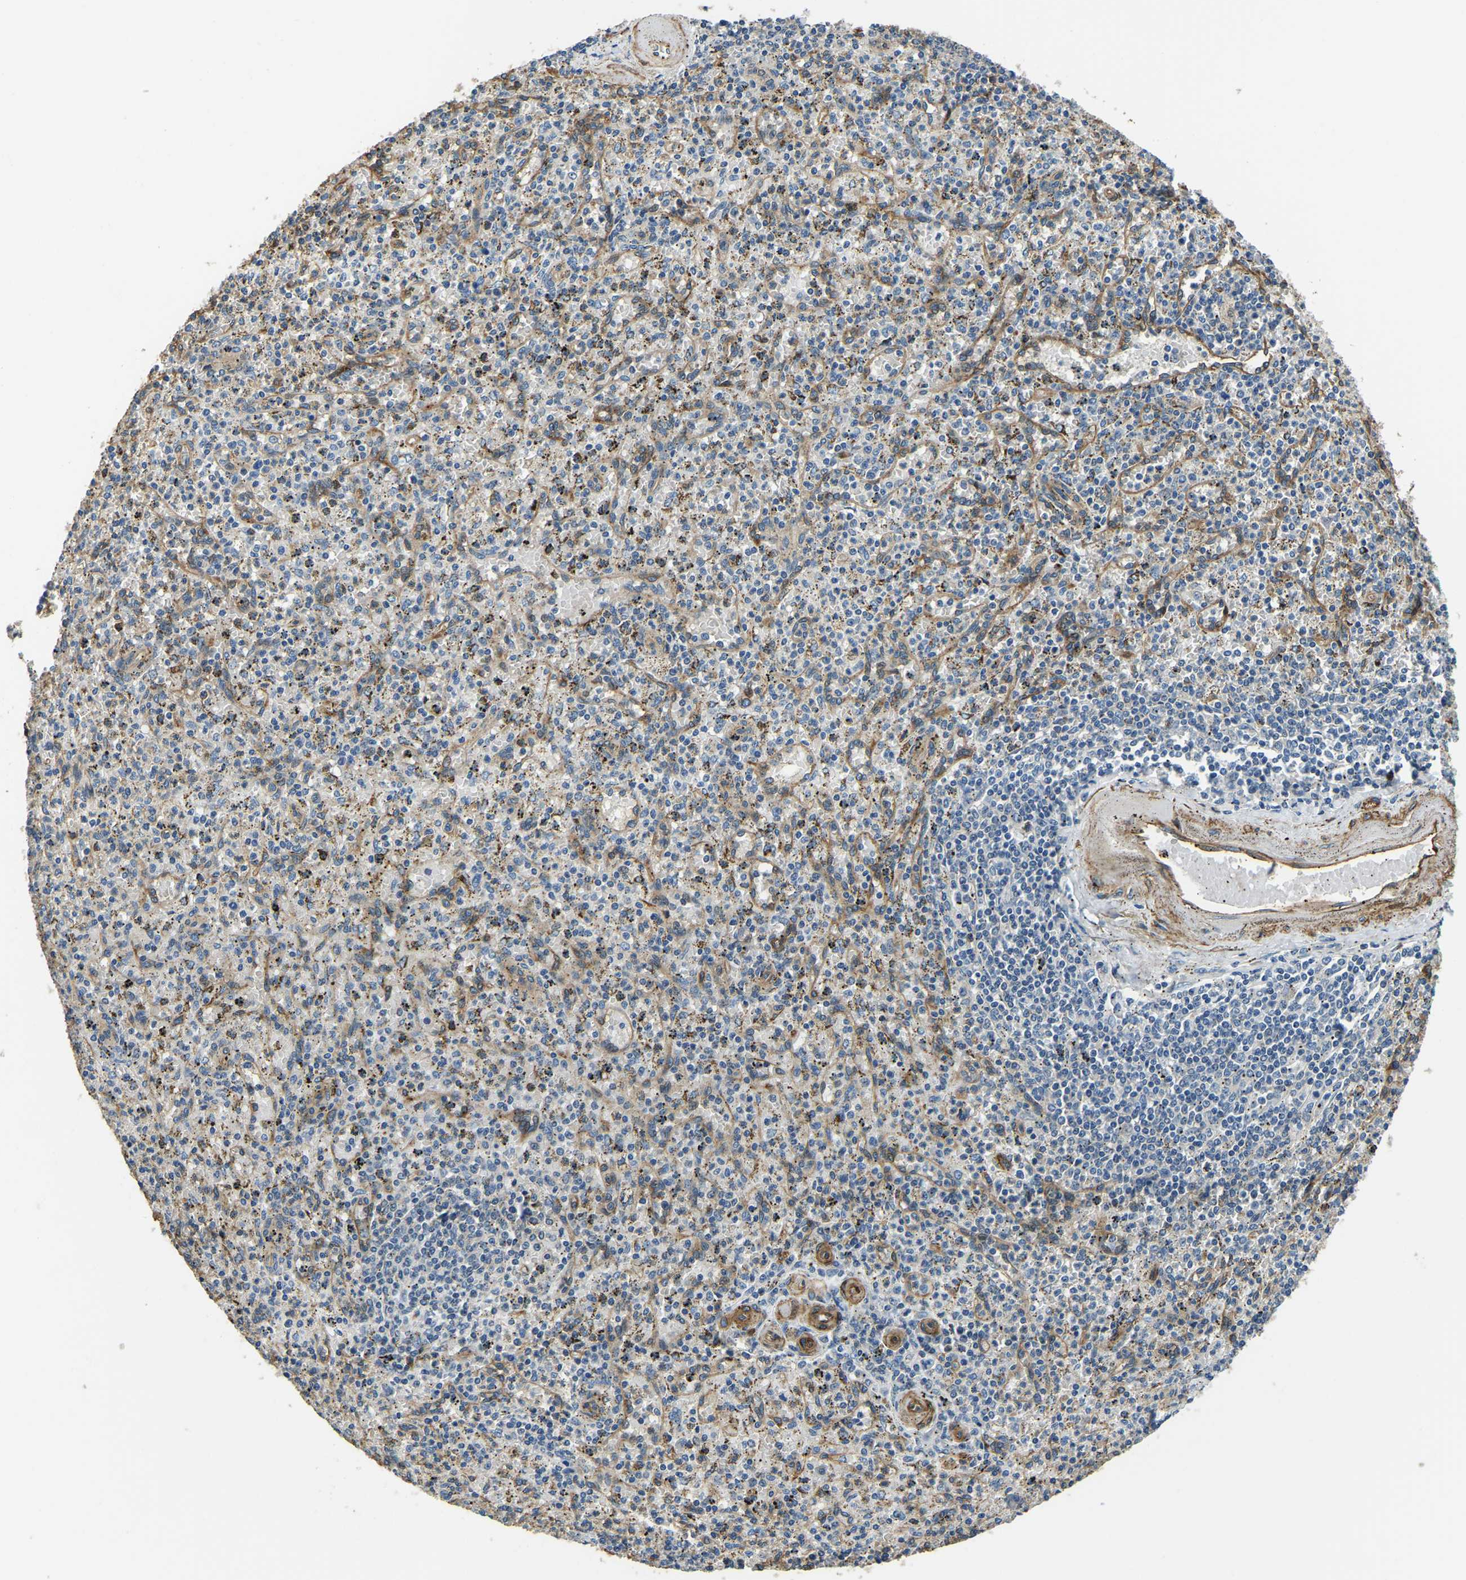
{"staining": {"intensity": "weak", "quantity": "<25%", "location": "cytoplasmic/membranous"}, "tissue": "spleen", "cell_type": "Cells in red pulp", "image_type": "normal", "snomed": [{"axis": "morphology", "description": "Normal tissue, NOS"}, {"axis": "topography", "description": "Spleen"}], "caption": "IHC photomicrograph of normal human spleen stained for a protein (brown), which exhibits no staining in cells in red pulp.", "gene": "RNF39", "patient": {"sex": "male", "age": 72}}